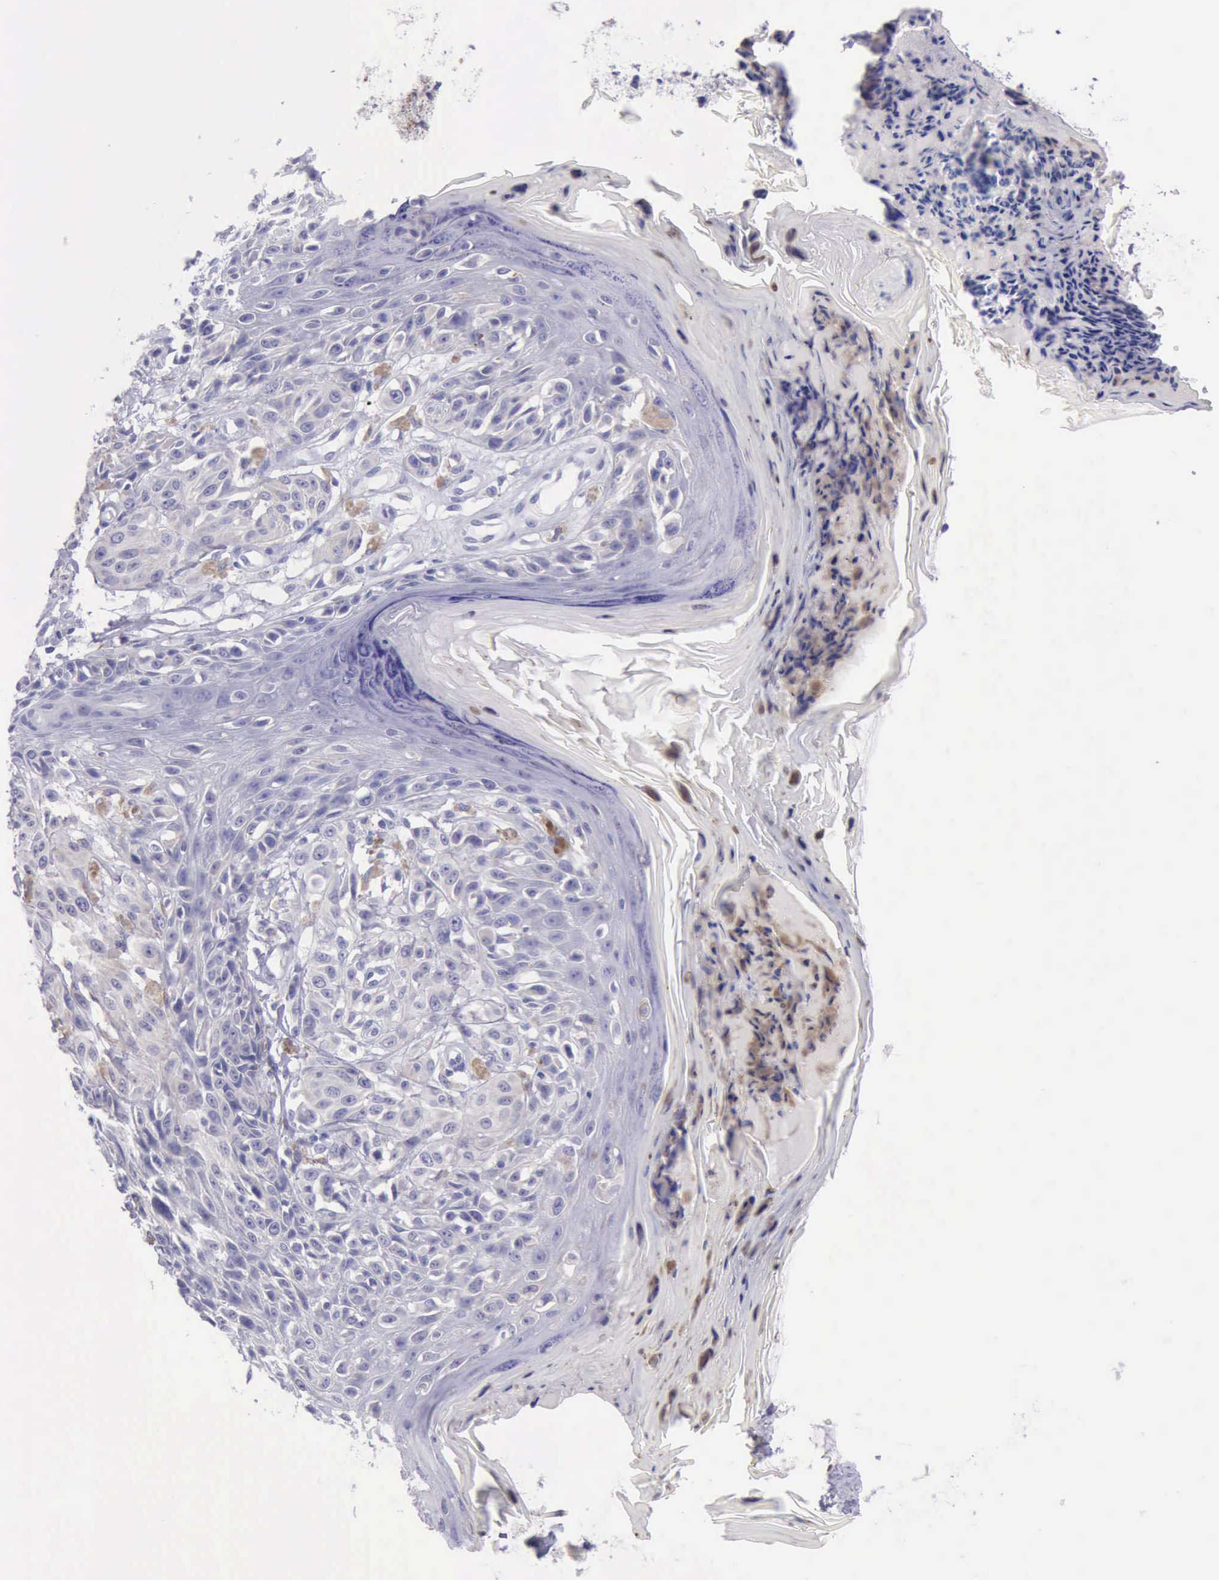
{"staining": {"intensity": "negative", "quantity": "none", "location": "none"}, "tissue": "melanoma", "cell_type": "Tumor cells", "image_type": "cancer", "snomed": [{"axis": "morphology", "description": "Malignant melanoma, NOS"}, {"axis": "topography", "description": "Skin"}], "caption": "Immunohistochemistry of human melanoma reveals no expression in tumor cells. (DAB immunohistochemistry (IHC), high magnification).", "gene": "LRFN5", "patient": {"sex": "female", "age": 77}}